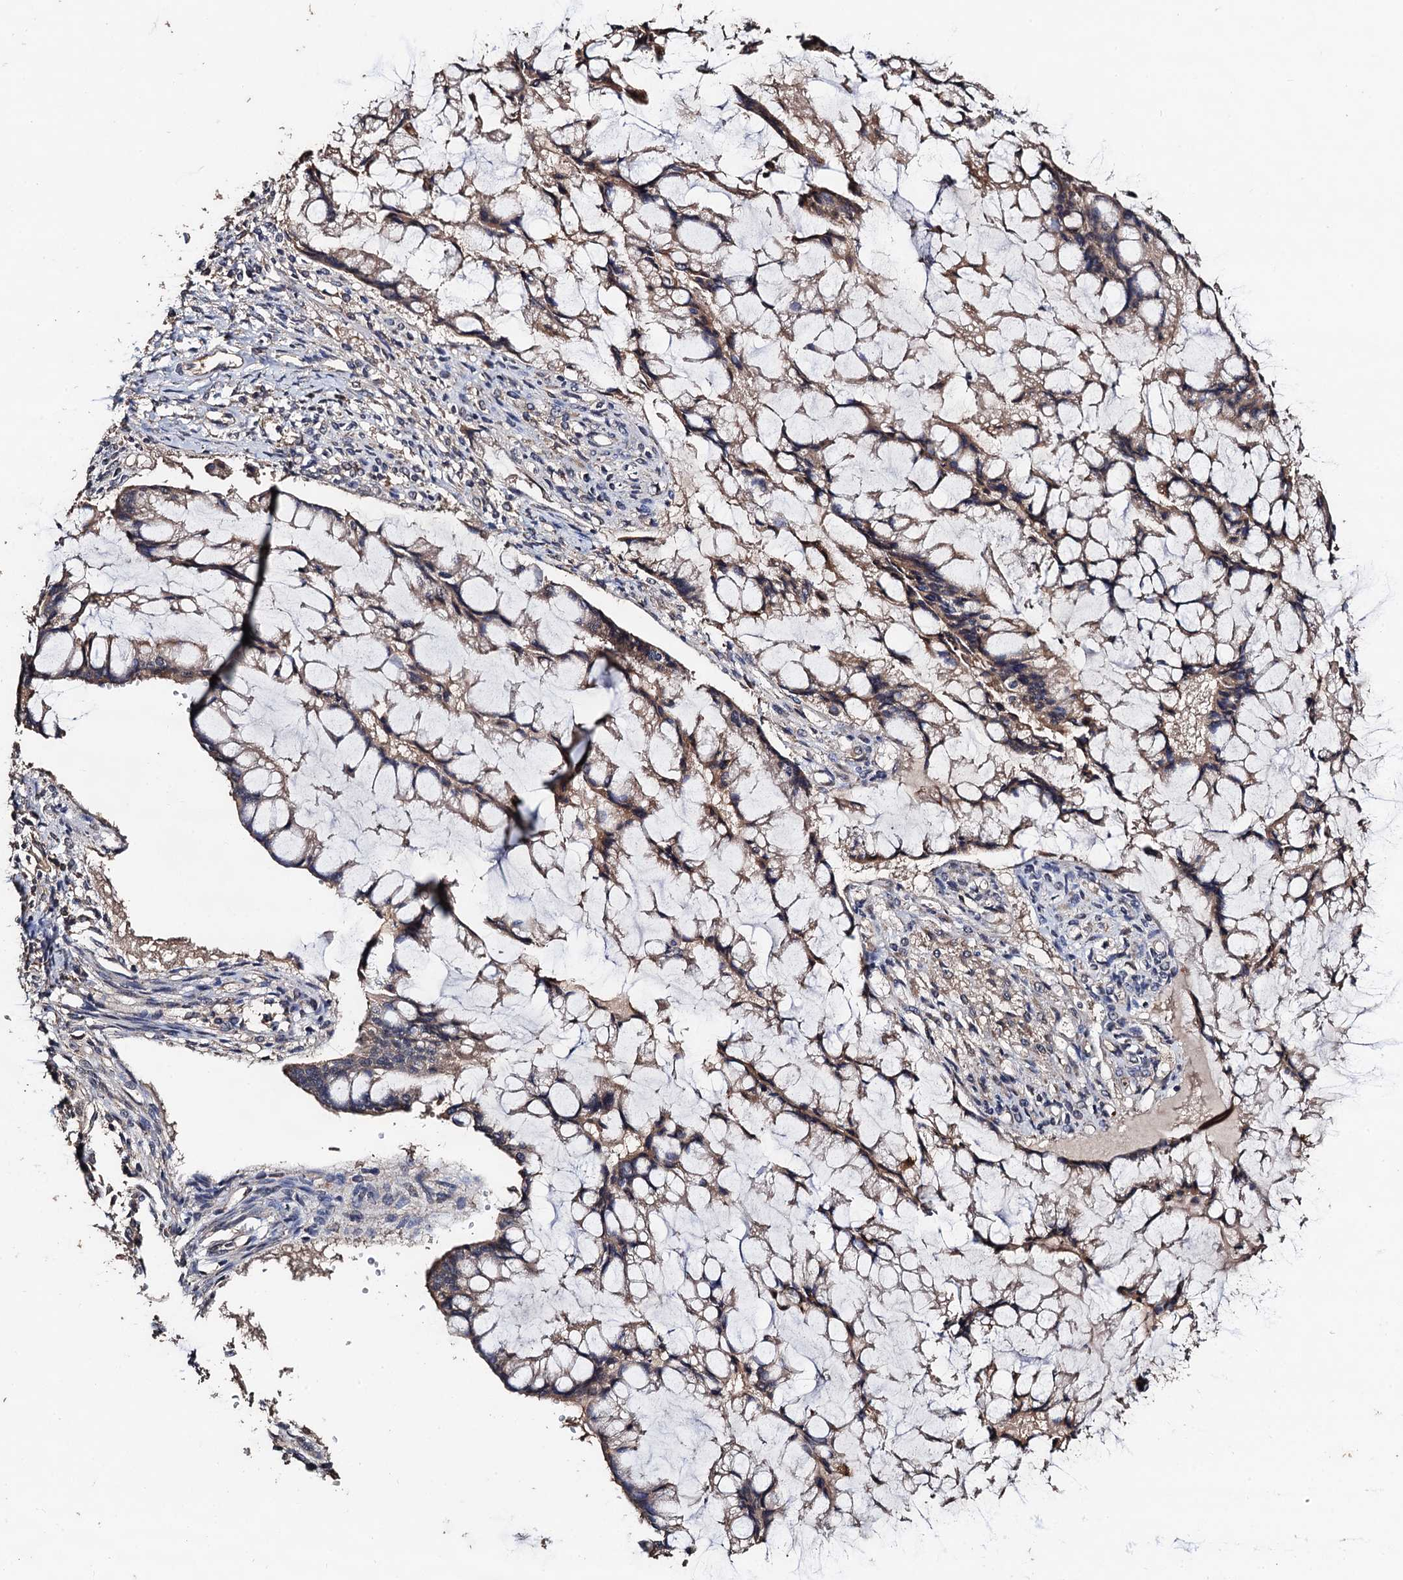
{"staining": {"intensity": "moderate", "quantity": ">75%", "location": "cytoplasmic/membranous"}, "tissue": "ovarian cancer", "cell_type": "Tumor cells", "image_type": "cancer", "snomed": [{"axis": "morphology", "description": "Cystadenocarcinoma, mucinous, NOS"}, {"axis": "topography", "description": "Ovary"}], "caption": "Human mucinous cystadenocarcinoma (ovarian) stained for a protein (brown) demonstrates moderate cytoplasmic/membranous positive expression in approximately >75% of tumor cells.", "gene": "PPTC7", "patient": {"sex": "female", "age": 73}}